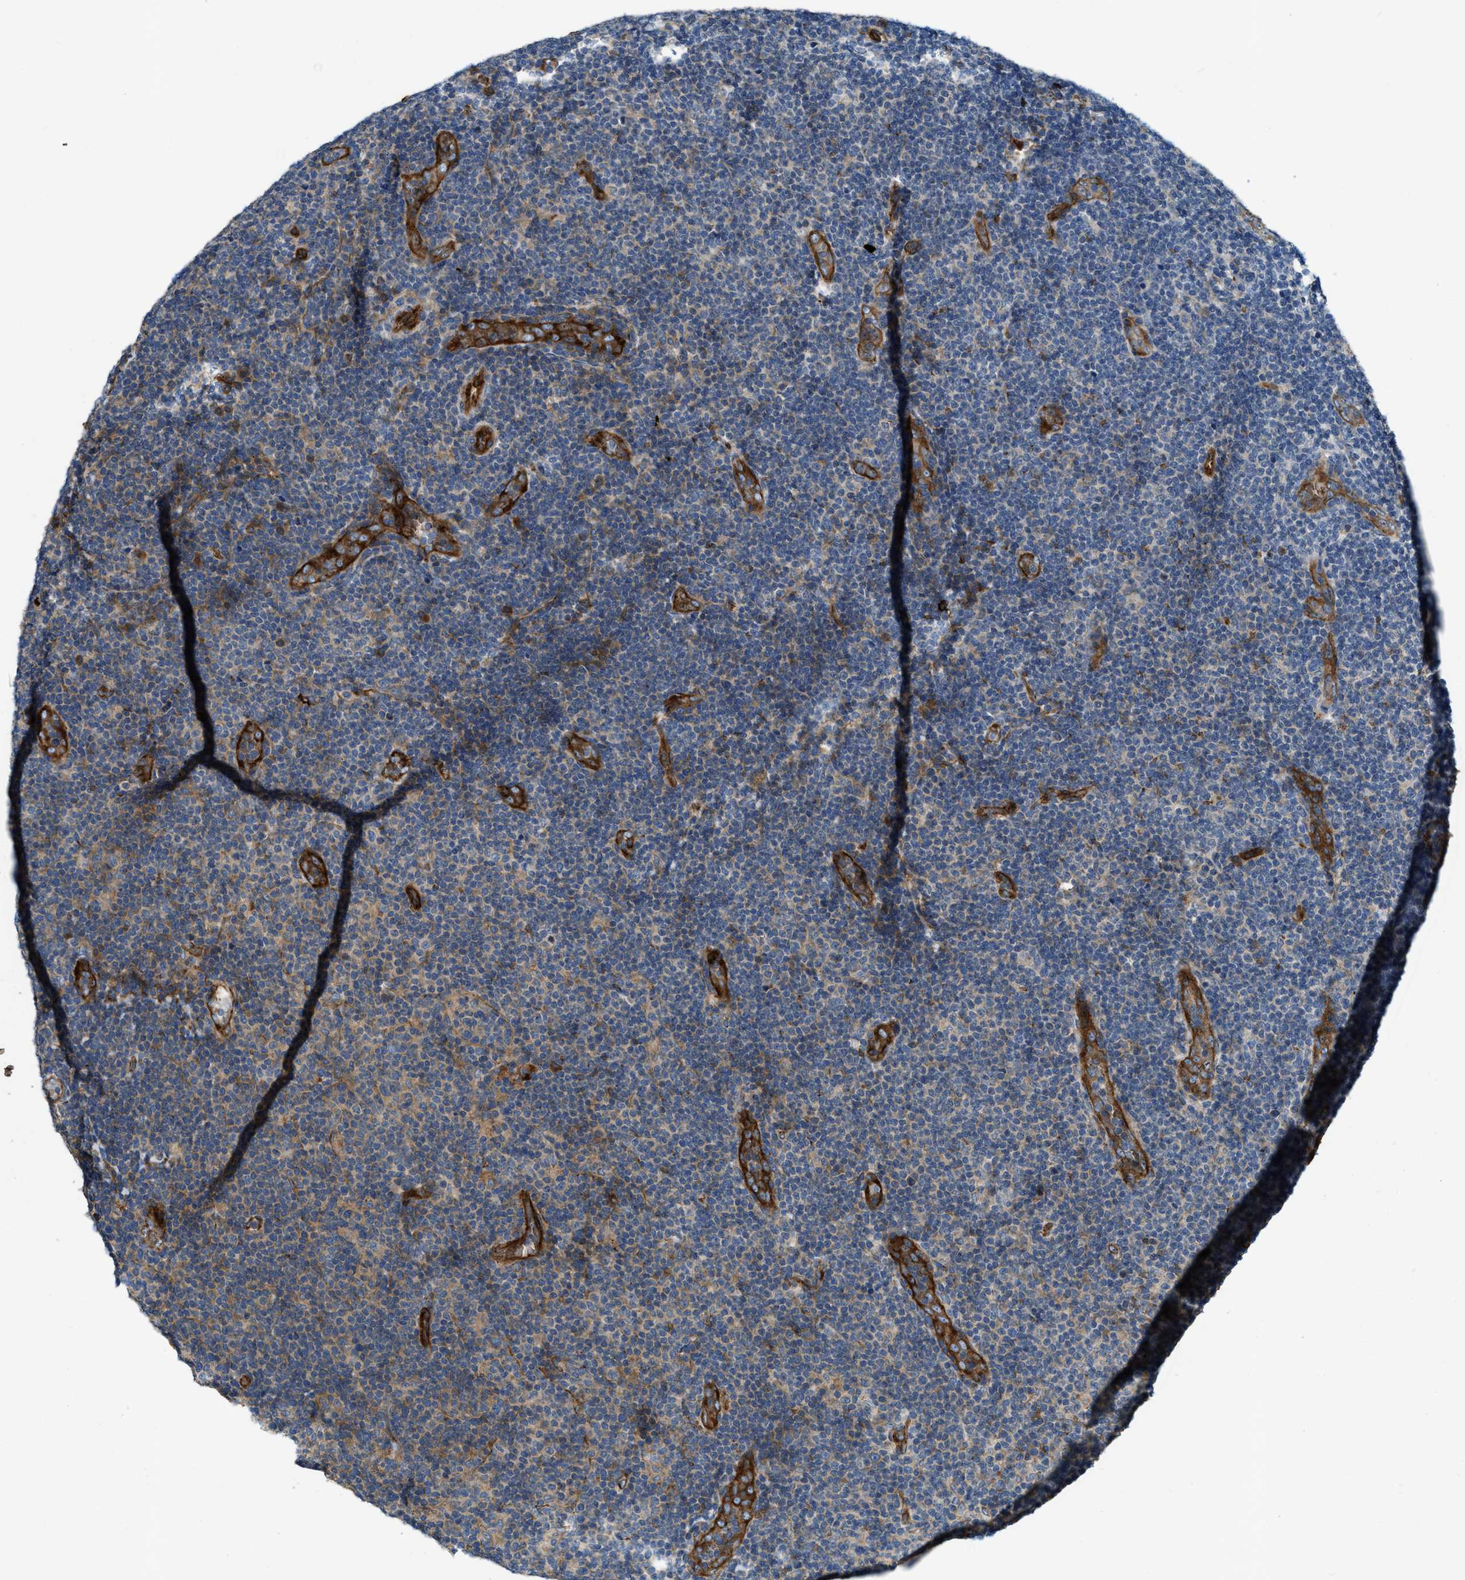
{"staining": {"intensity": "moderate", "quantity": "25%-75%", "location": "cytoplasmic/membranous"}, "tissue": "lymphoma", "cell_type": "Tumor cells", "image_type": "cancer", "snomed": [{"axis": "morphology", "description": "Malignant lymphoma, non-Hodgkin's type, Low grade"}, {"axis": "topography", "description": "Lymph node"}], "caption": "A high-resolution histopathology image shows immunohistochemistry staining of malignant lymphoma, non-Hodgkin's type (low-grade), which reveals moderate cytoplasmic/membranous staining in about 25%-75% of tumor cells.", "gene": "ERC1", "patient": {"sex": "male", "age": 83}}